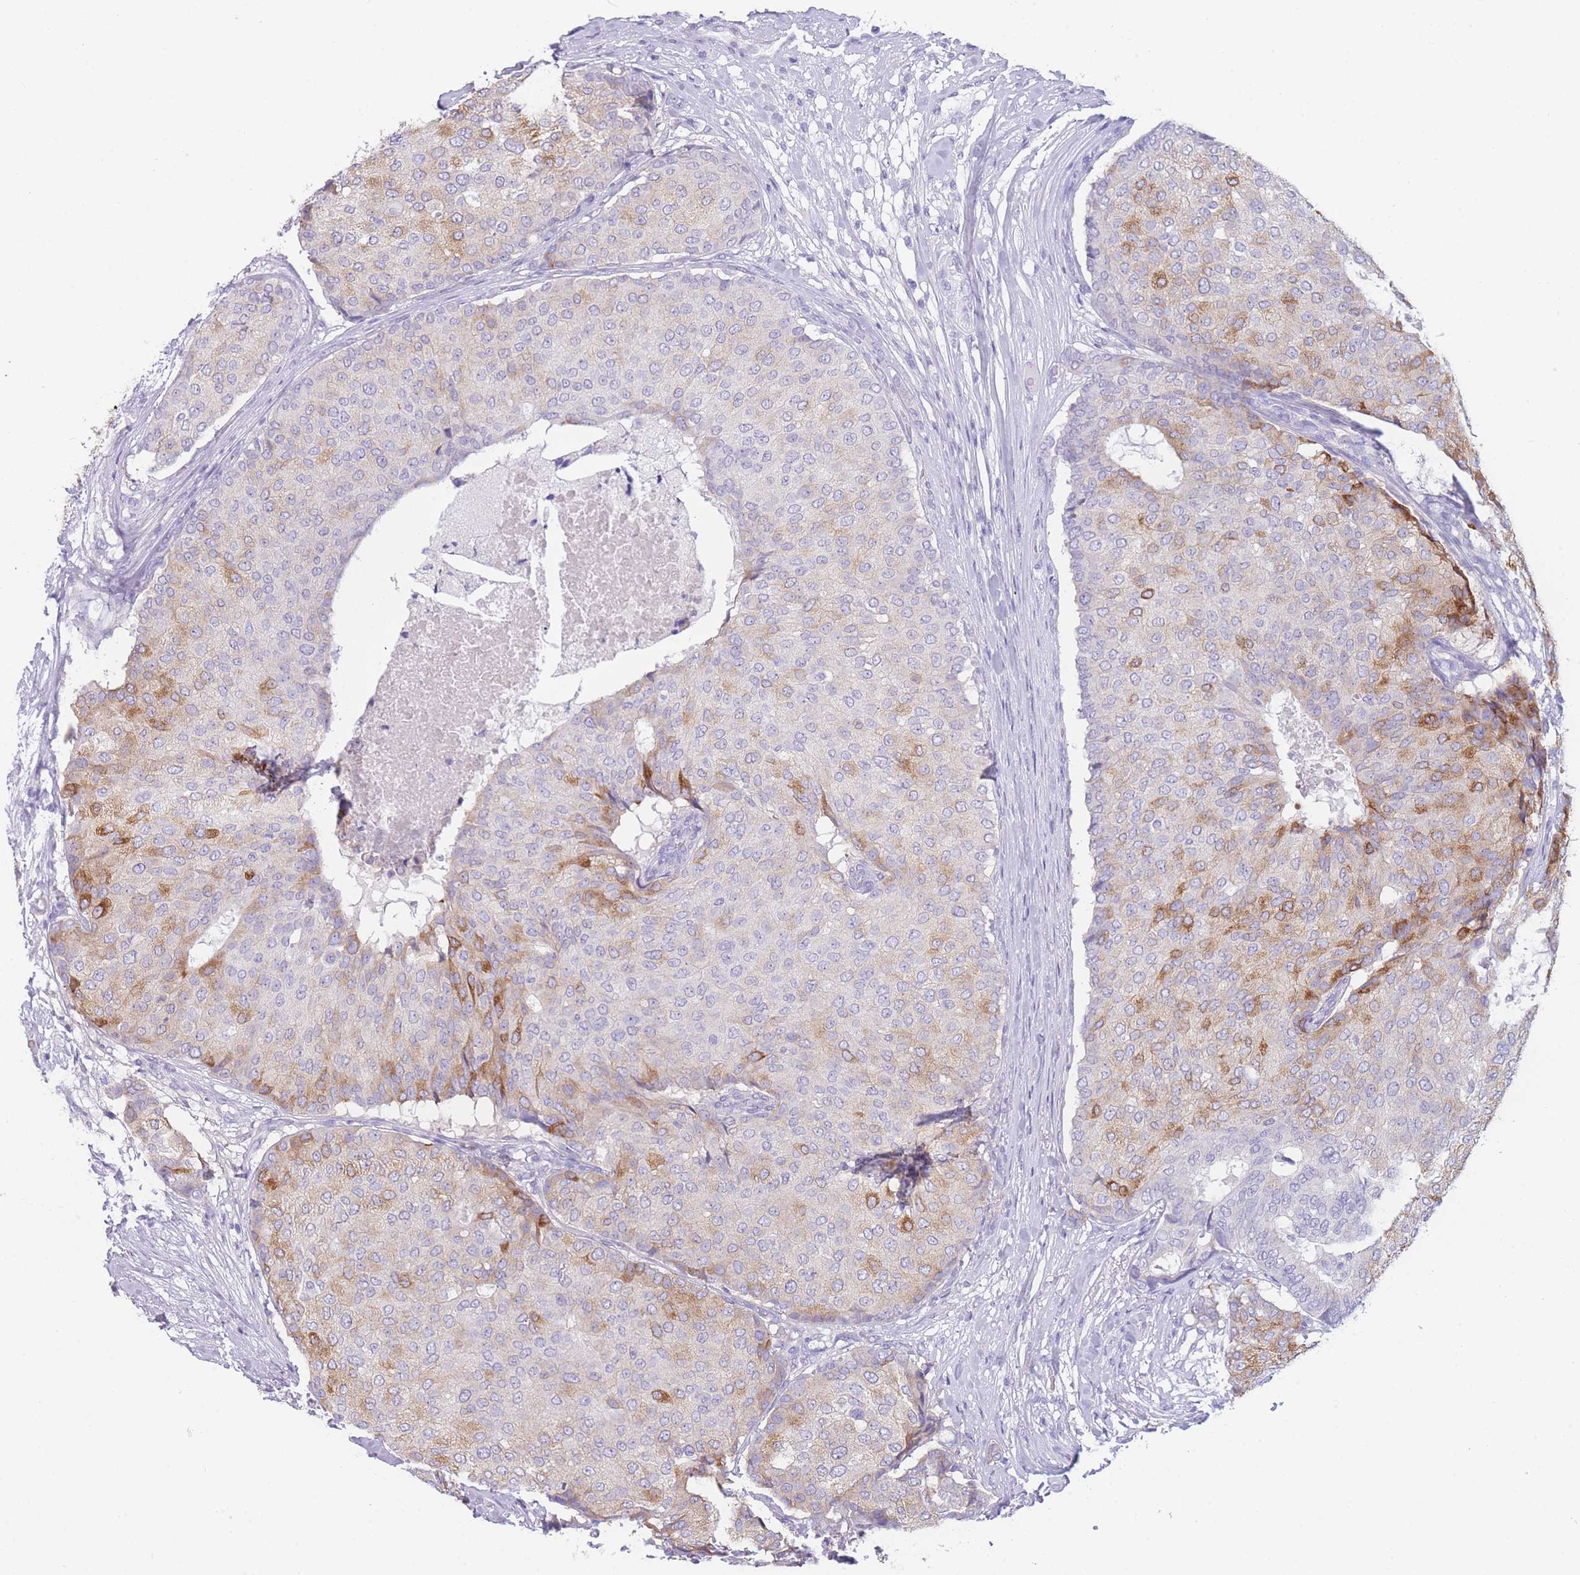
{"staining": {"intensity": "moderate", "quantity": "<25%", "location": "cytoplasmic/membranous"}, "tissue": "breast cancer", "cell_type": "Tumor cells", "image_type": "cancer", "snomed": [{"axis": "morphology", "description": "Duct carcinoma"}, {"axis": "topography", "description": "Breast"}], "caption": "About <25% of tumor cells in human intraductal carcinoma (breast) display moderate cytoplasmic/membranous protein staining as visualized by brown immunohistochemical staining.", "gene": "ZNF627", "patient": {"sex": "female", "age": 75}}